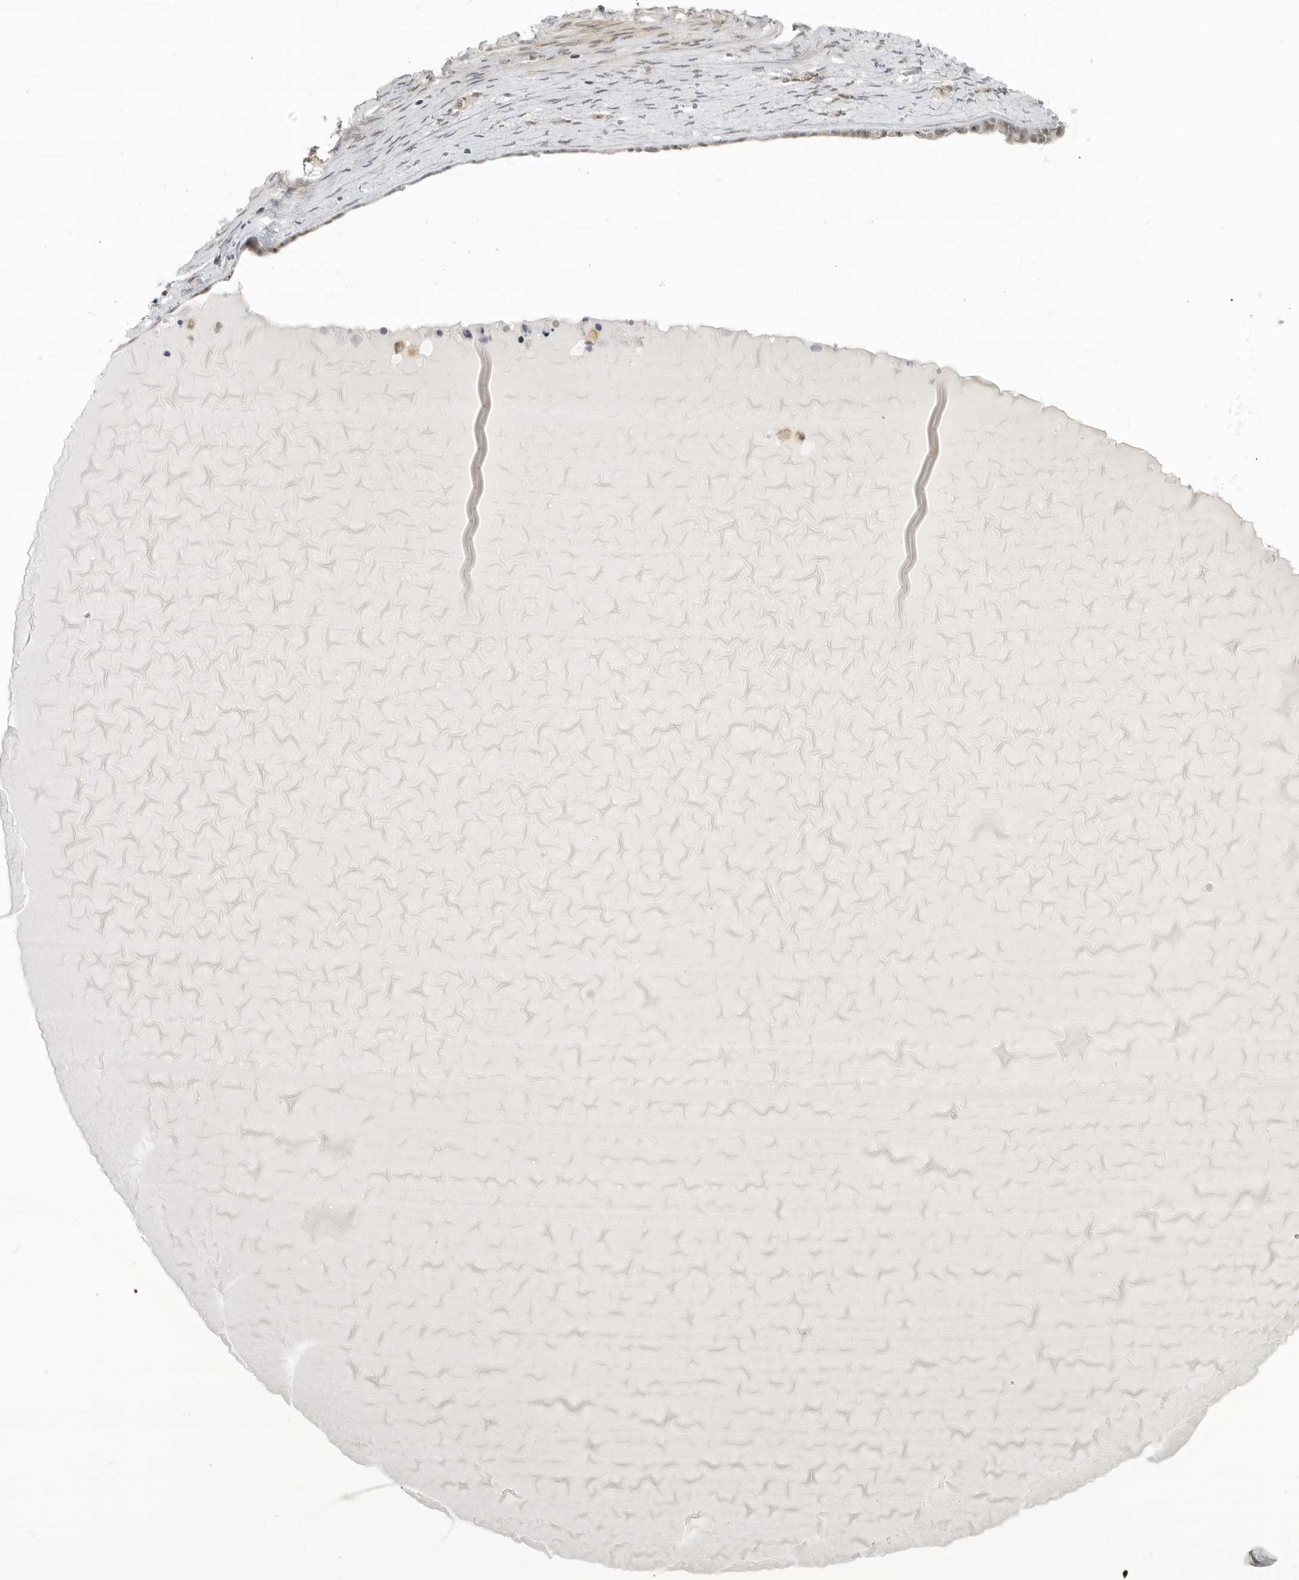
{"staining": {"intensity": "weak", "quantity": "<25%", "location": "nuclear"}, "tissue": "ovarian cancer", "cell_type": "Tumor cells", "image_type": "cancer", "snomed": [{"axis": "morphology", "description": "Cystadenocarcinoma, serous, NOS"}, {"axis": "topography", "description": "Ovary"}], "caption": "DAB (3,3'-diaminobenzidine) immunohistochemical staining of human ovarian cancer shows no significant positivity in tumor cells.", "gene": "CEP295NL", "patient": {"sex": "female", "age": 44}}